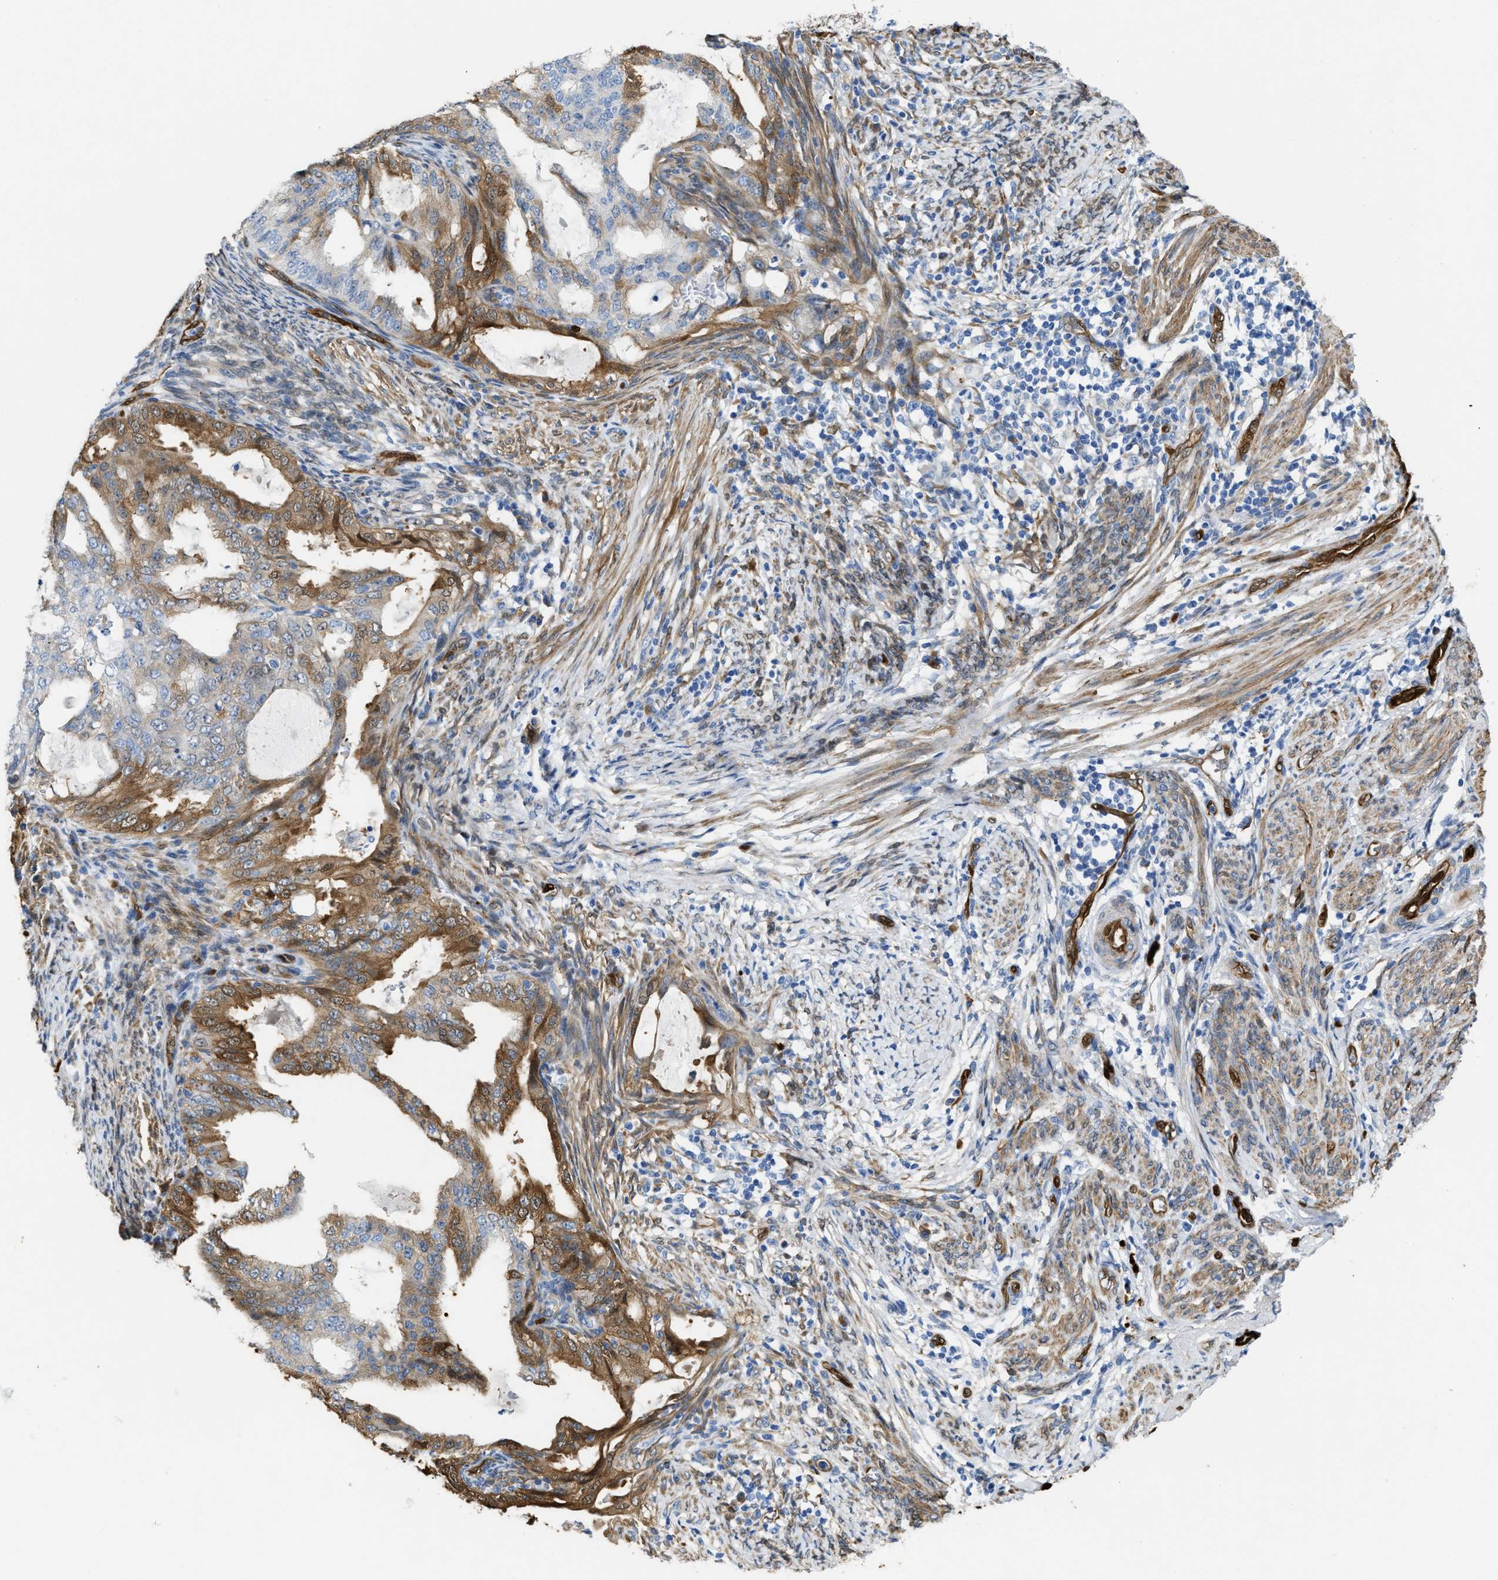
{"staining": {"intensity": "moderate", "quantity": "<25%", "location": "cytoplasmic/membranous"}, "tissue": "endometrial cancer", "cell_type": "Tumor cells", "image_type": "cancer", "snomed": [{"axis": "morphology", "description": "Adenocarcinoma, NOS"}, {"axis": "topography", "description": "Endometrium"}], "caption": "Immunohistochemical staining of endometrial adenocarcinoma exhibits low levels of moderate cytoplasmic/membranous protein staining in approximately <25% of tumor cells. (DAB (3,3'-diaminobenzidine) IHC with brightfield microscopy, high magnification).", "gene": "ASS1", "patient": {"sex": "female", "age": 58}}